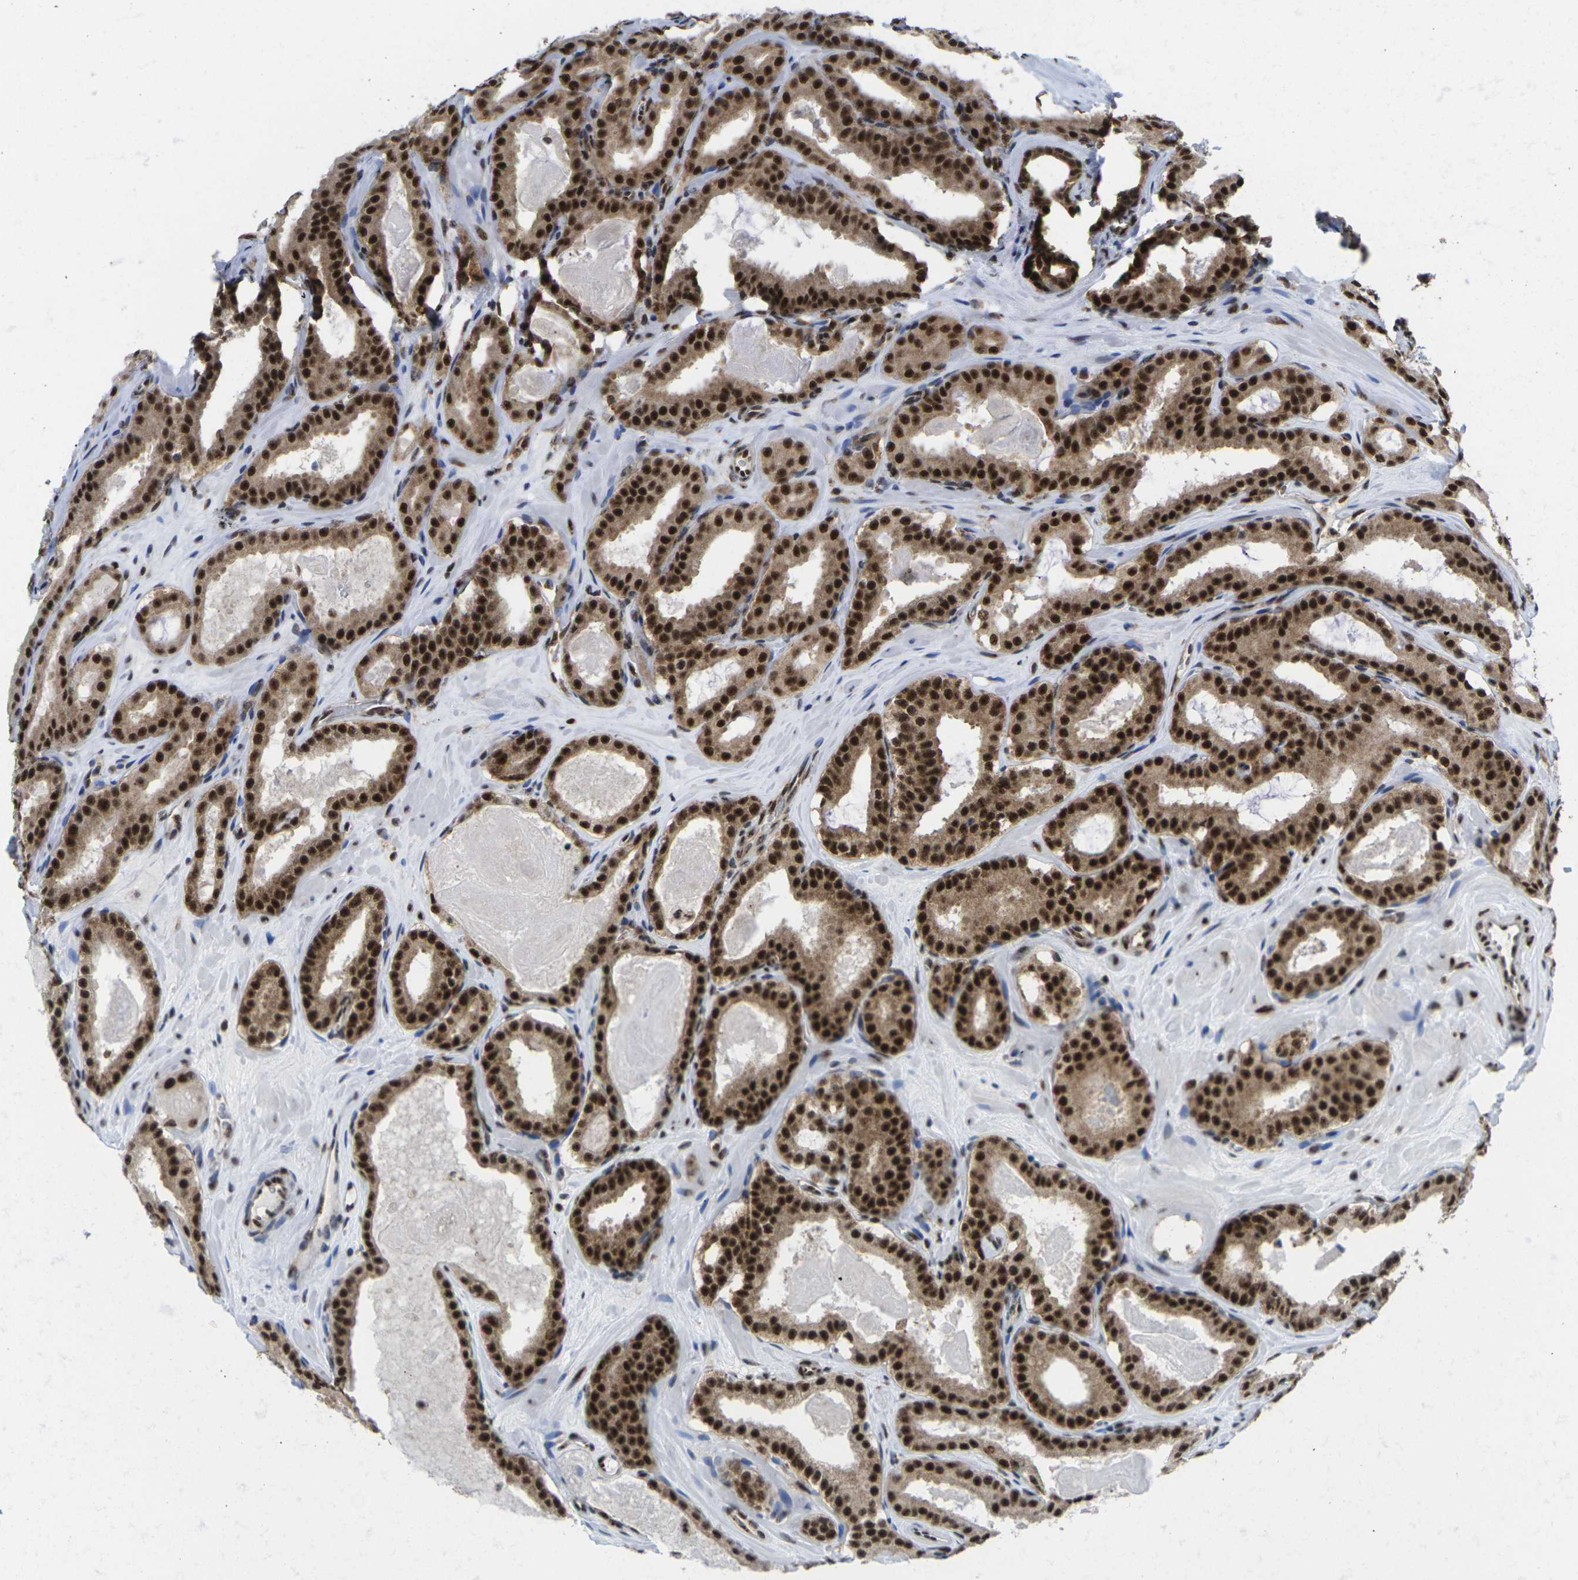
{"staining": {"intensity": "strong", "quantity": ">75%", "location": "cytoplasmic/membranous,nuclear"}, "tissue": "prostate cancer", "cell_type": "Tumor cells", "image_type": "cancer", "snomed": [{"axis": "morphology", "description": "Adenocarcinoma, High grade"}, {"axis": "topography", "description": "Prostate"}], "caption": "The immunohistochemical stain highlights strong cytoplasmic/membranous and nuclear expression in tumor cells of prostate high-grade adenocarcinoma tissue. (Stains: DAB in brown, nuclei in blue, Microscopy: brightfield microscopy at high magnification).", "gene": "MAGOH", "patient": {"sex": "male", "age": 60}}